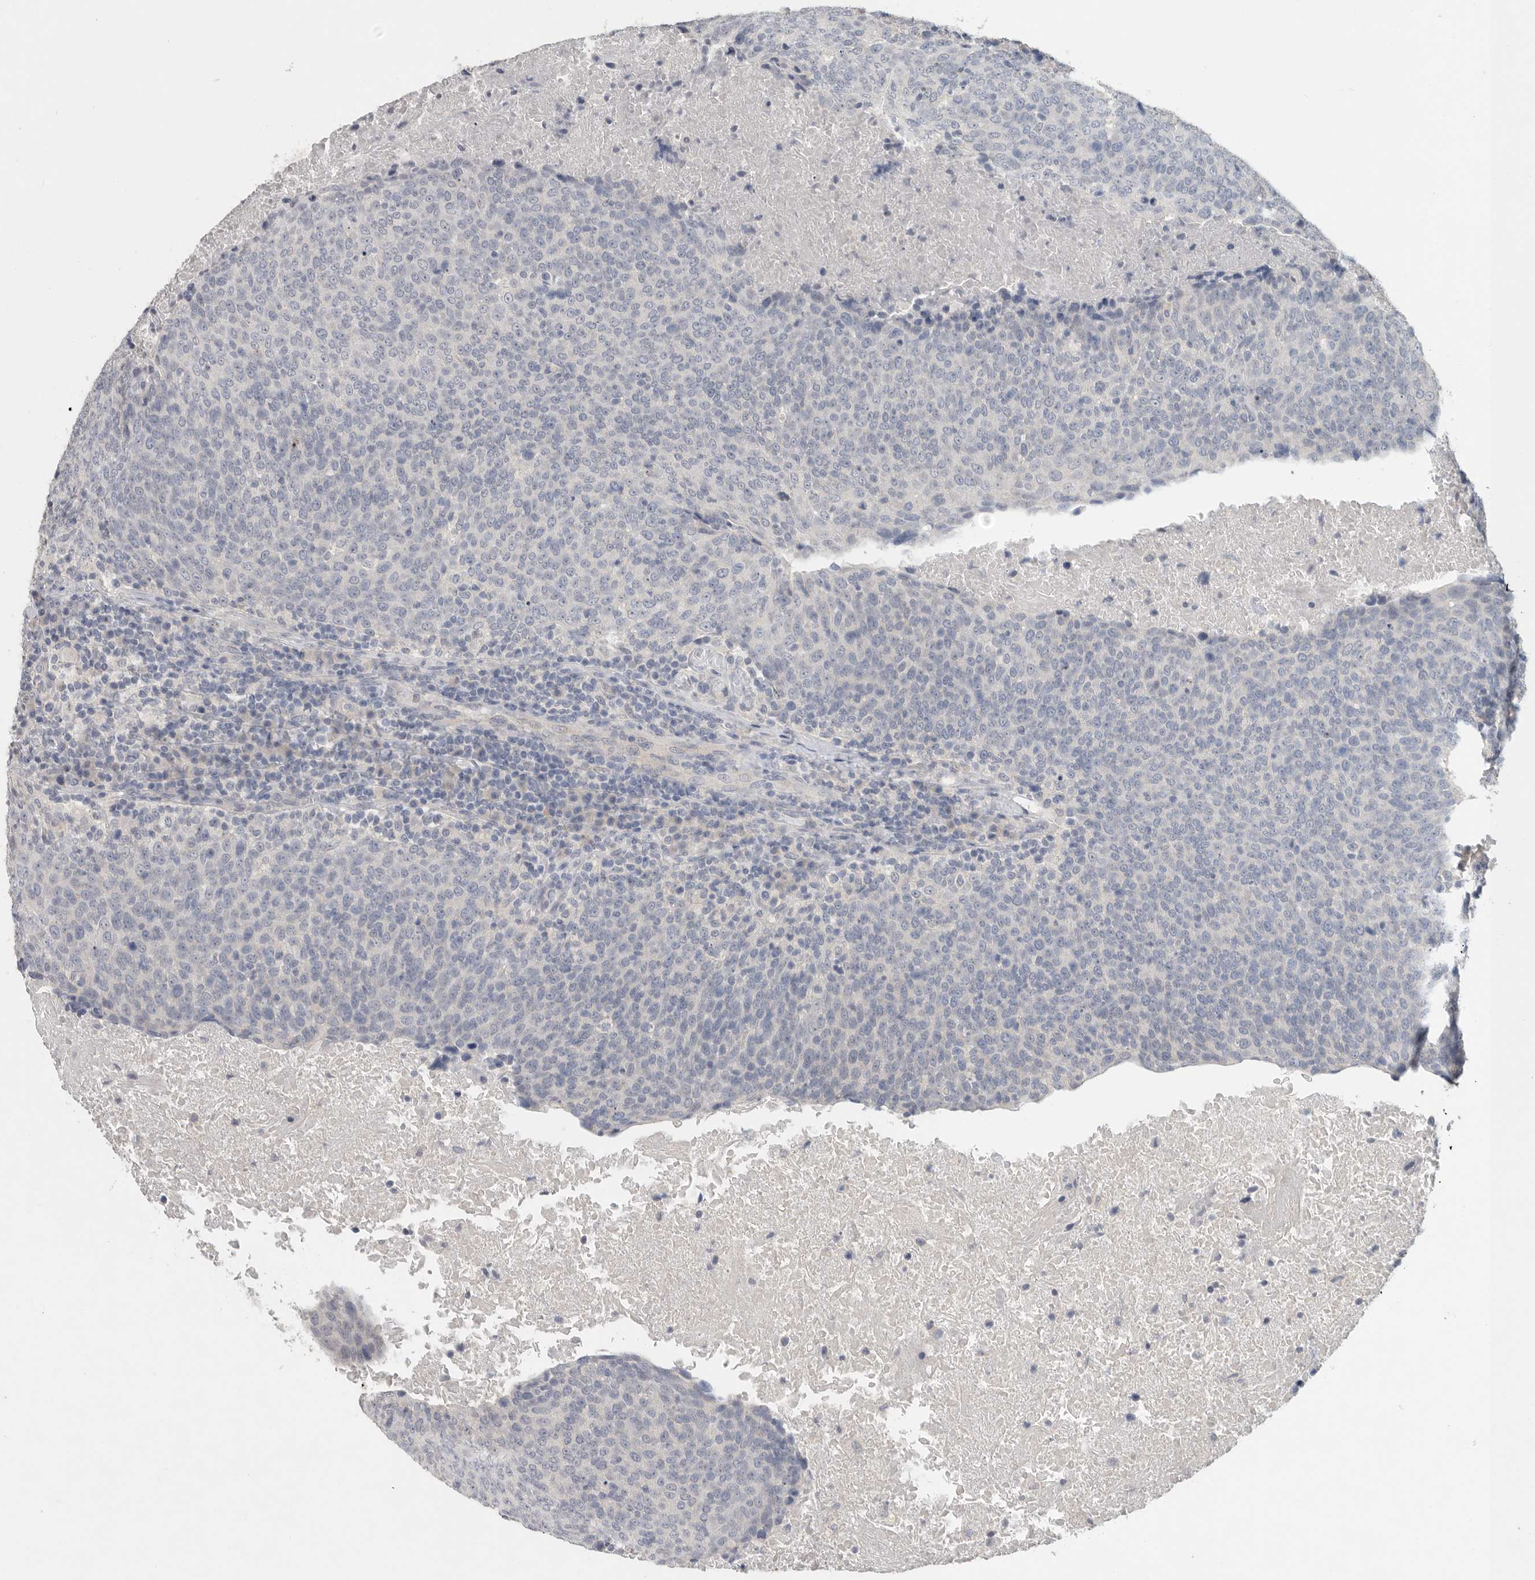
{"staining": {"intensity": "negative", "quantity": "none", "location": "none"}, "tissue": "head and neck cancer", "cell_type": "Tumor cells", "image_type": "cancer", "snomed": [{"axis": "morphology", "description": "Squamous cell carcinoma, NOS"}, {"axis": "morphology", "description": "Squamous cell carcinoma, metastatic, NOS"}, {"axis": "topography", "description": "Lymph node"}, {"axis": "topography", "description": "Head-Neck"}], "caption": "A high-resolution micrograph shows IHC staining of head and neck squamous cell carcinoma, which exhibits no significant positivity in tumor cells.", "gene": "REG4", "patient": {"sex": "male", "age": 62}}